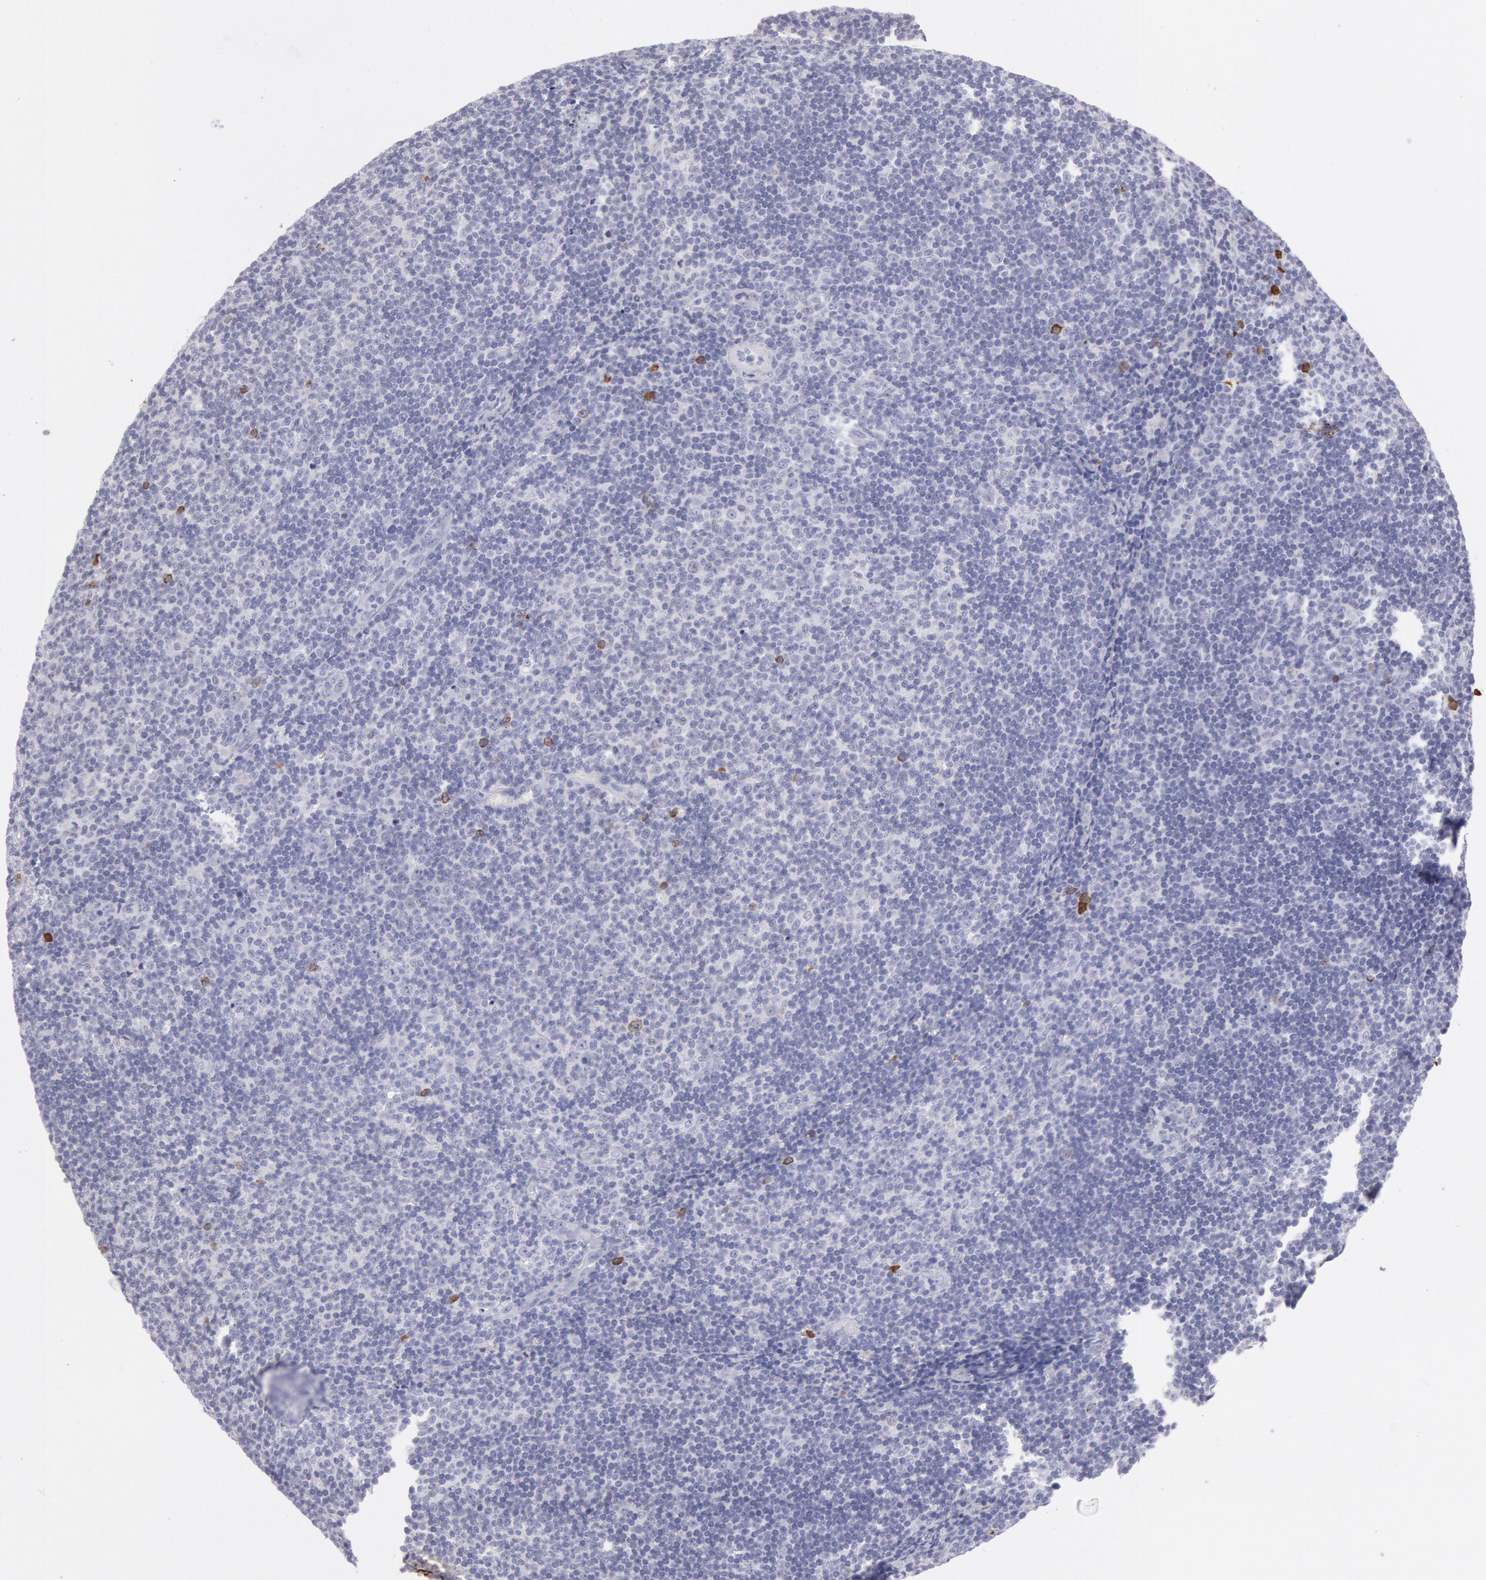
{"staining": {"intensity": "negative", "quantity": "none", "location": "none"}, "tissue": "lymphoma", "cell_type": "Tumor cells", "image_type": "cancer", "snomed": [{"axis": "morphology", "description": "Malignant lymphoma, non-Hodgkin's type, Low grade"}, {"axis": "topography", "description": "Lymph node"}], "caption": "Tumor cells show no significant protein positivity in lymphoma.", "gene": "IGHG1", "patient": {"sex": "male", "age": 49}}